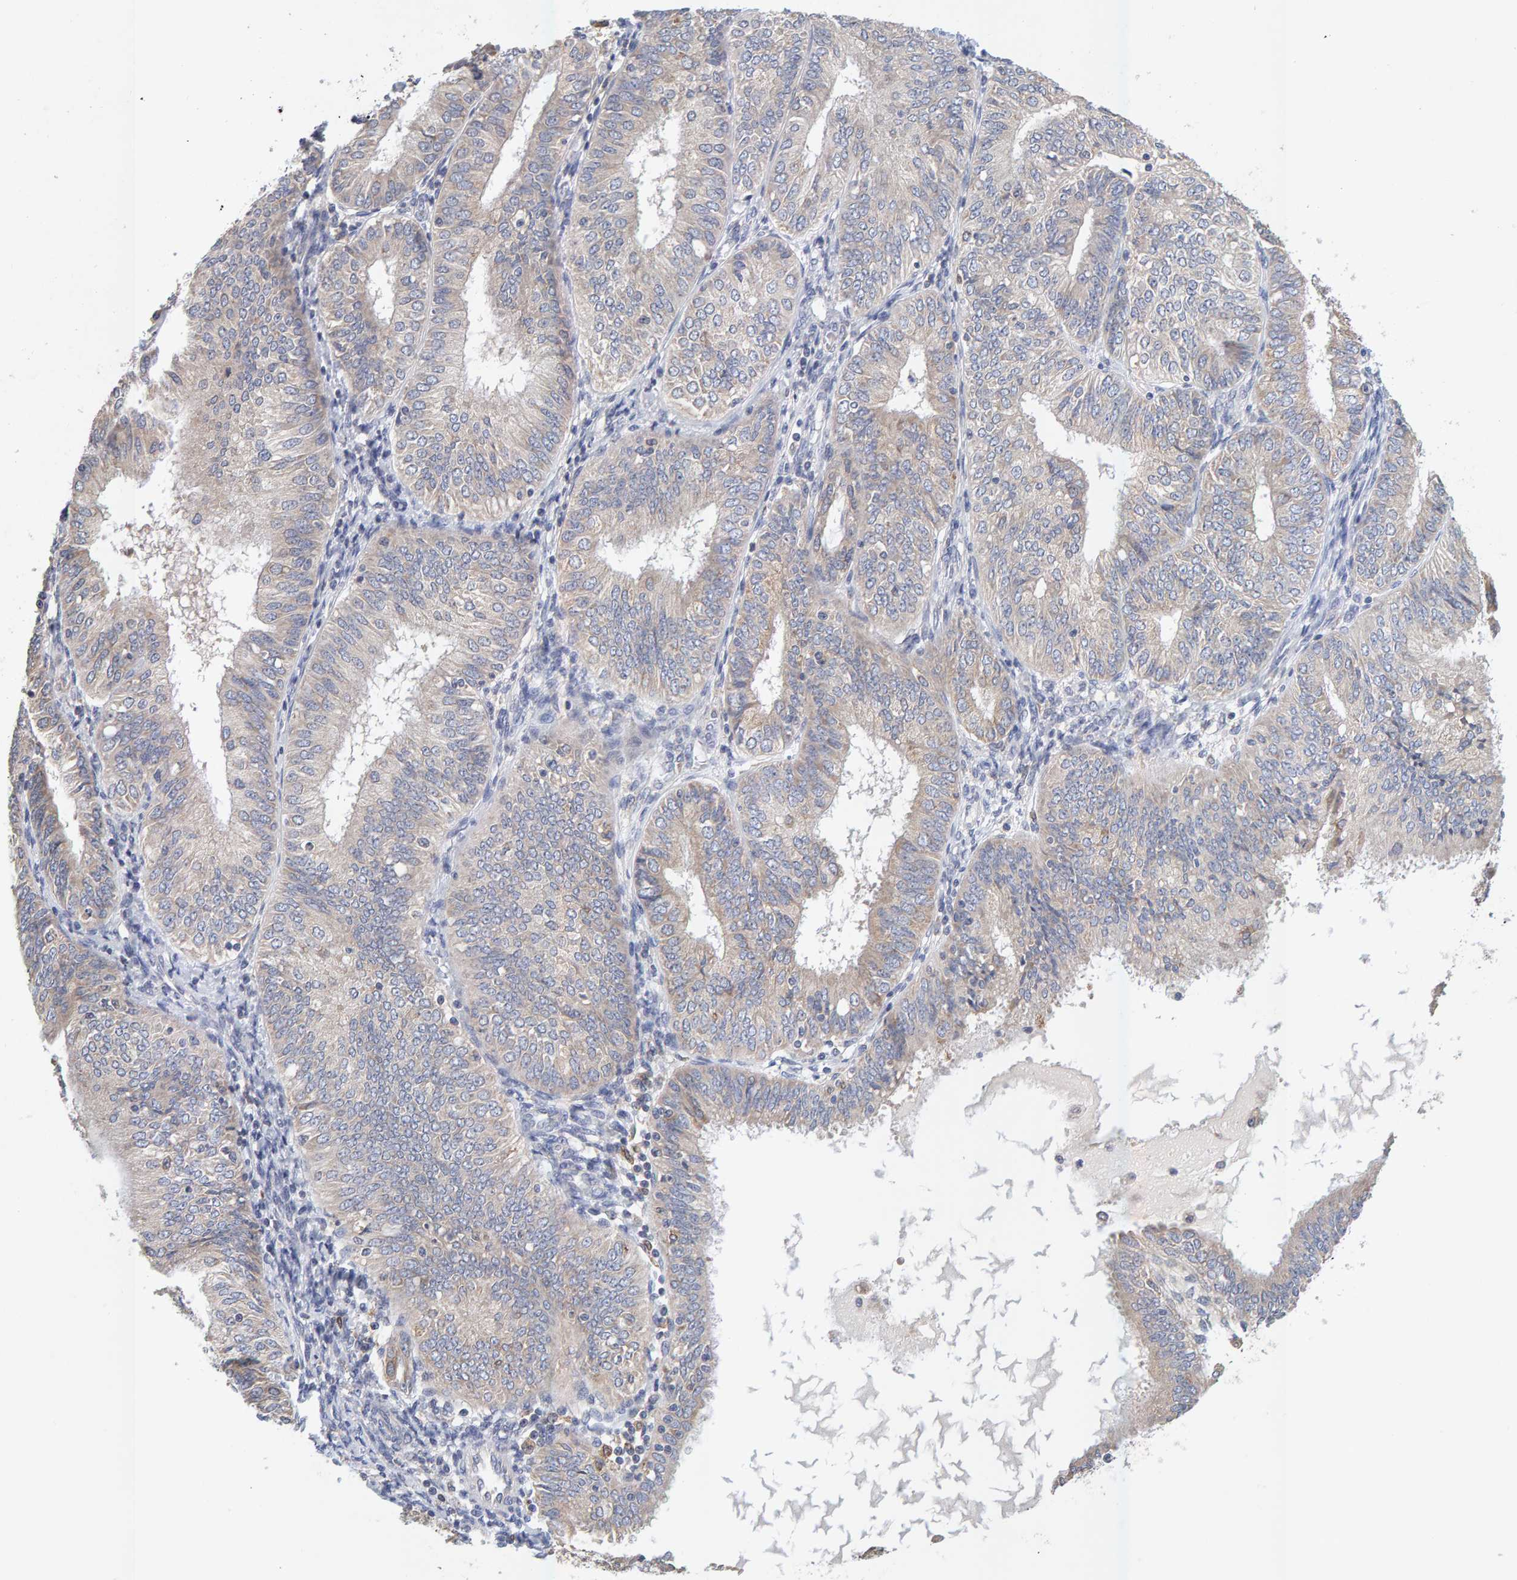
{"staining": {"intensity": "weak", "quantity": "<25%", "location": "cytoplasmic/membranous"}, "tissue": "endometrial cancer", "cell_type": "Tumor cells", "image_type": "cancer", "snomed": [{"axis": "morphology", "description": "Adenocarcinoma, NOS"}, {"axis": "topography", "description": "Endometrium"}], "caption": "The immunohistochemistry (IHC) histopathology image has no significant staining in tumor cells of endometrial adenocarcinoma tissue.", "gene": "SGPL1", "patient": {"sex": "female", "age": 58}}